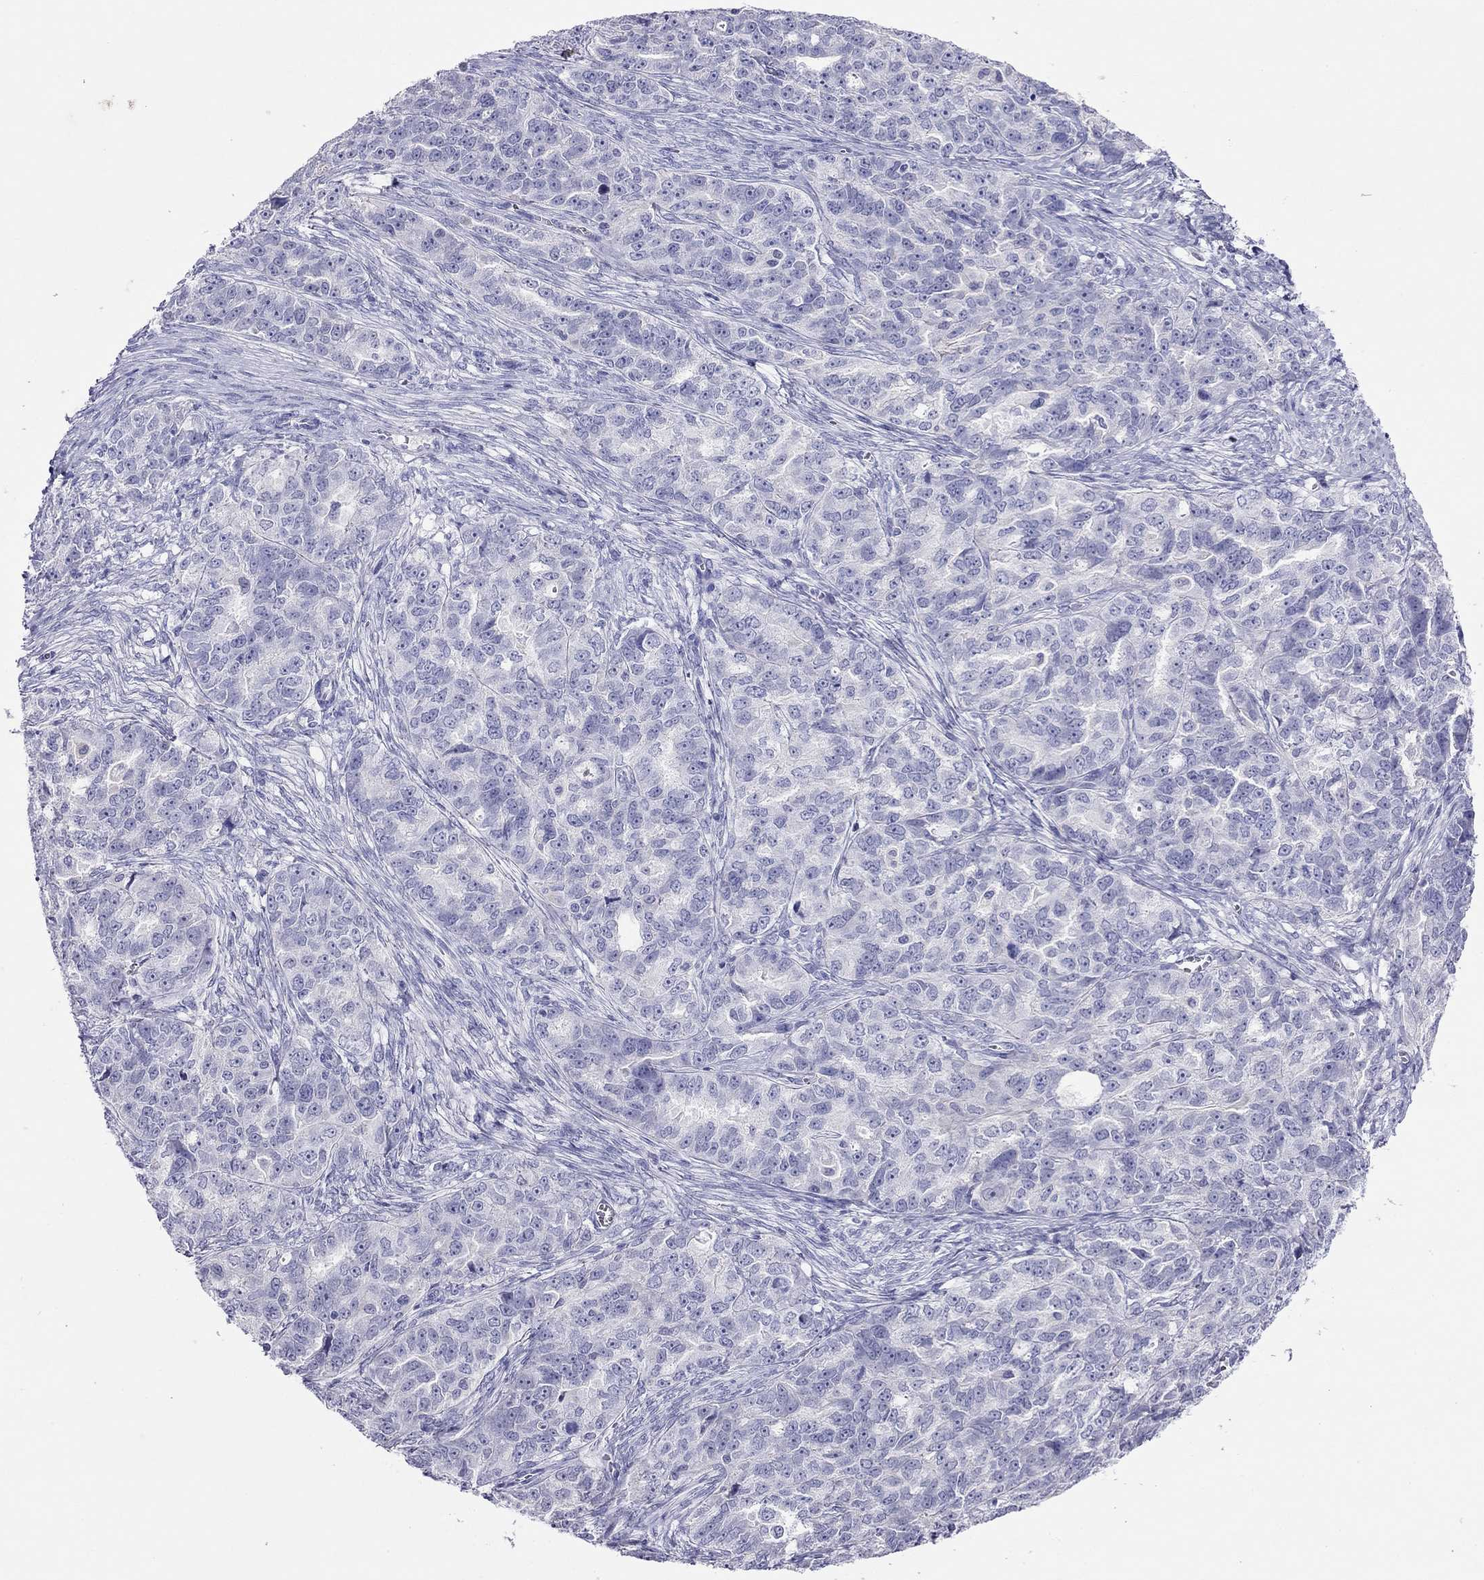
{"staining": {"intensity": "negative", "quantity": "none", "location": "none"}, "tissue": "ovarian cancer", "cell_type": "Tumor cells", "image_type": "cancer", "snomed": [{"axis": "morphology", "description": "Cystadenocarcinoma, serous, NOS"}, {"axis": "topography", "description": "Ovary"}], "caption": "This is an IHC histopathology image of human serous cystadenocarcinoma (ovarian). There is no positivity in tumor cells.", "gene": "CAPNS2", "patient": {"sex": "female", "age": 51}}